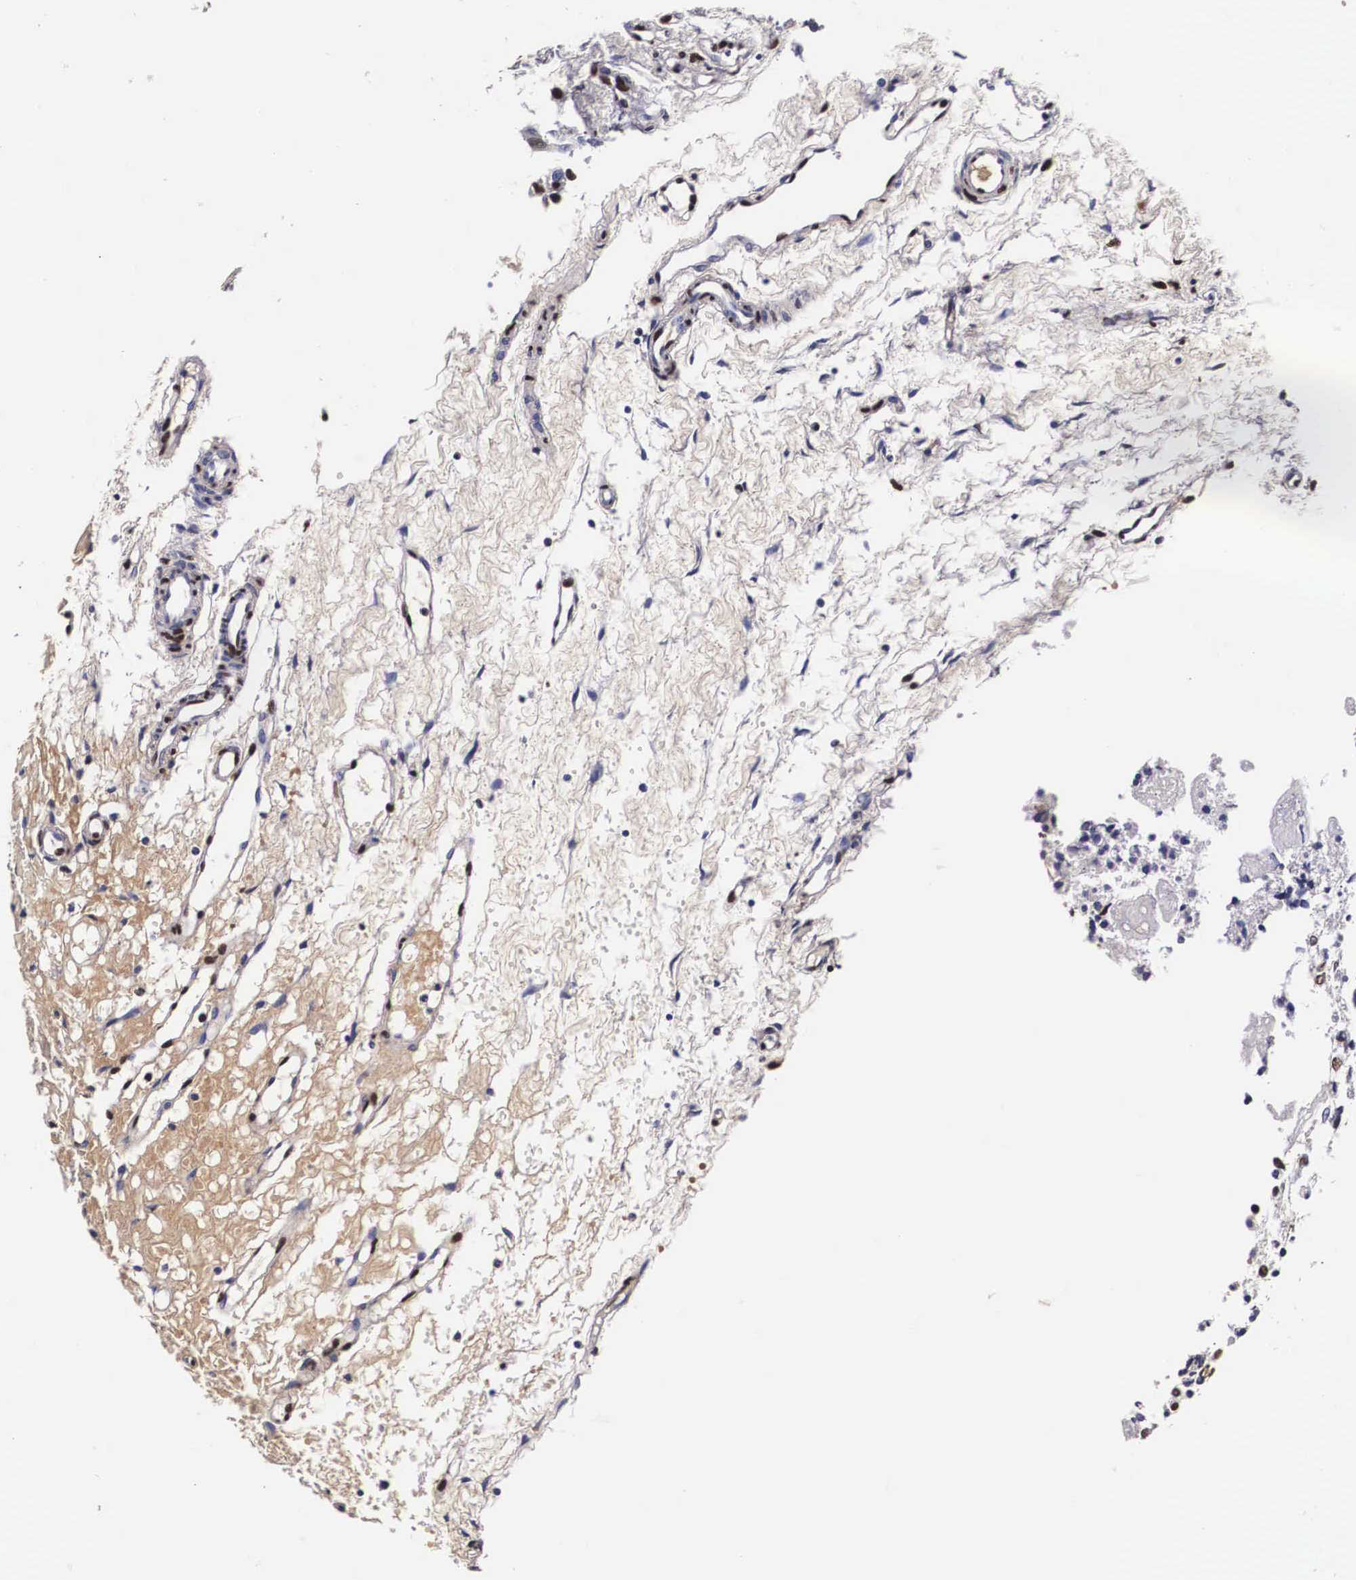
{"staining": {"intensity": "moderate", "quantity": "<25%", "location": "nuclear"}, "tissue": "glioma", "cell_type": "Tumor cells", "image_type": "cancer", "snomed": [{"axis": "morphology", "description": "Glioma, malignant, High grade"}, {"axis": "topography", "description": "Brain"}], "caption": "This photomicrograph displays immunohistochemistry (IHC) staining of human glioma, with low moderate nuclear positivity in about <25% of tumor cells.", "gene": "PABPN1", "patient": {"sex": "male", "age": 77}}